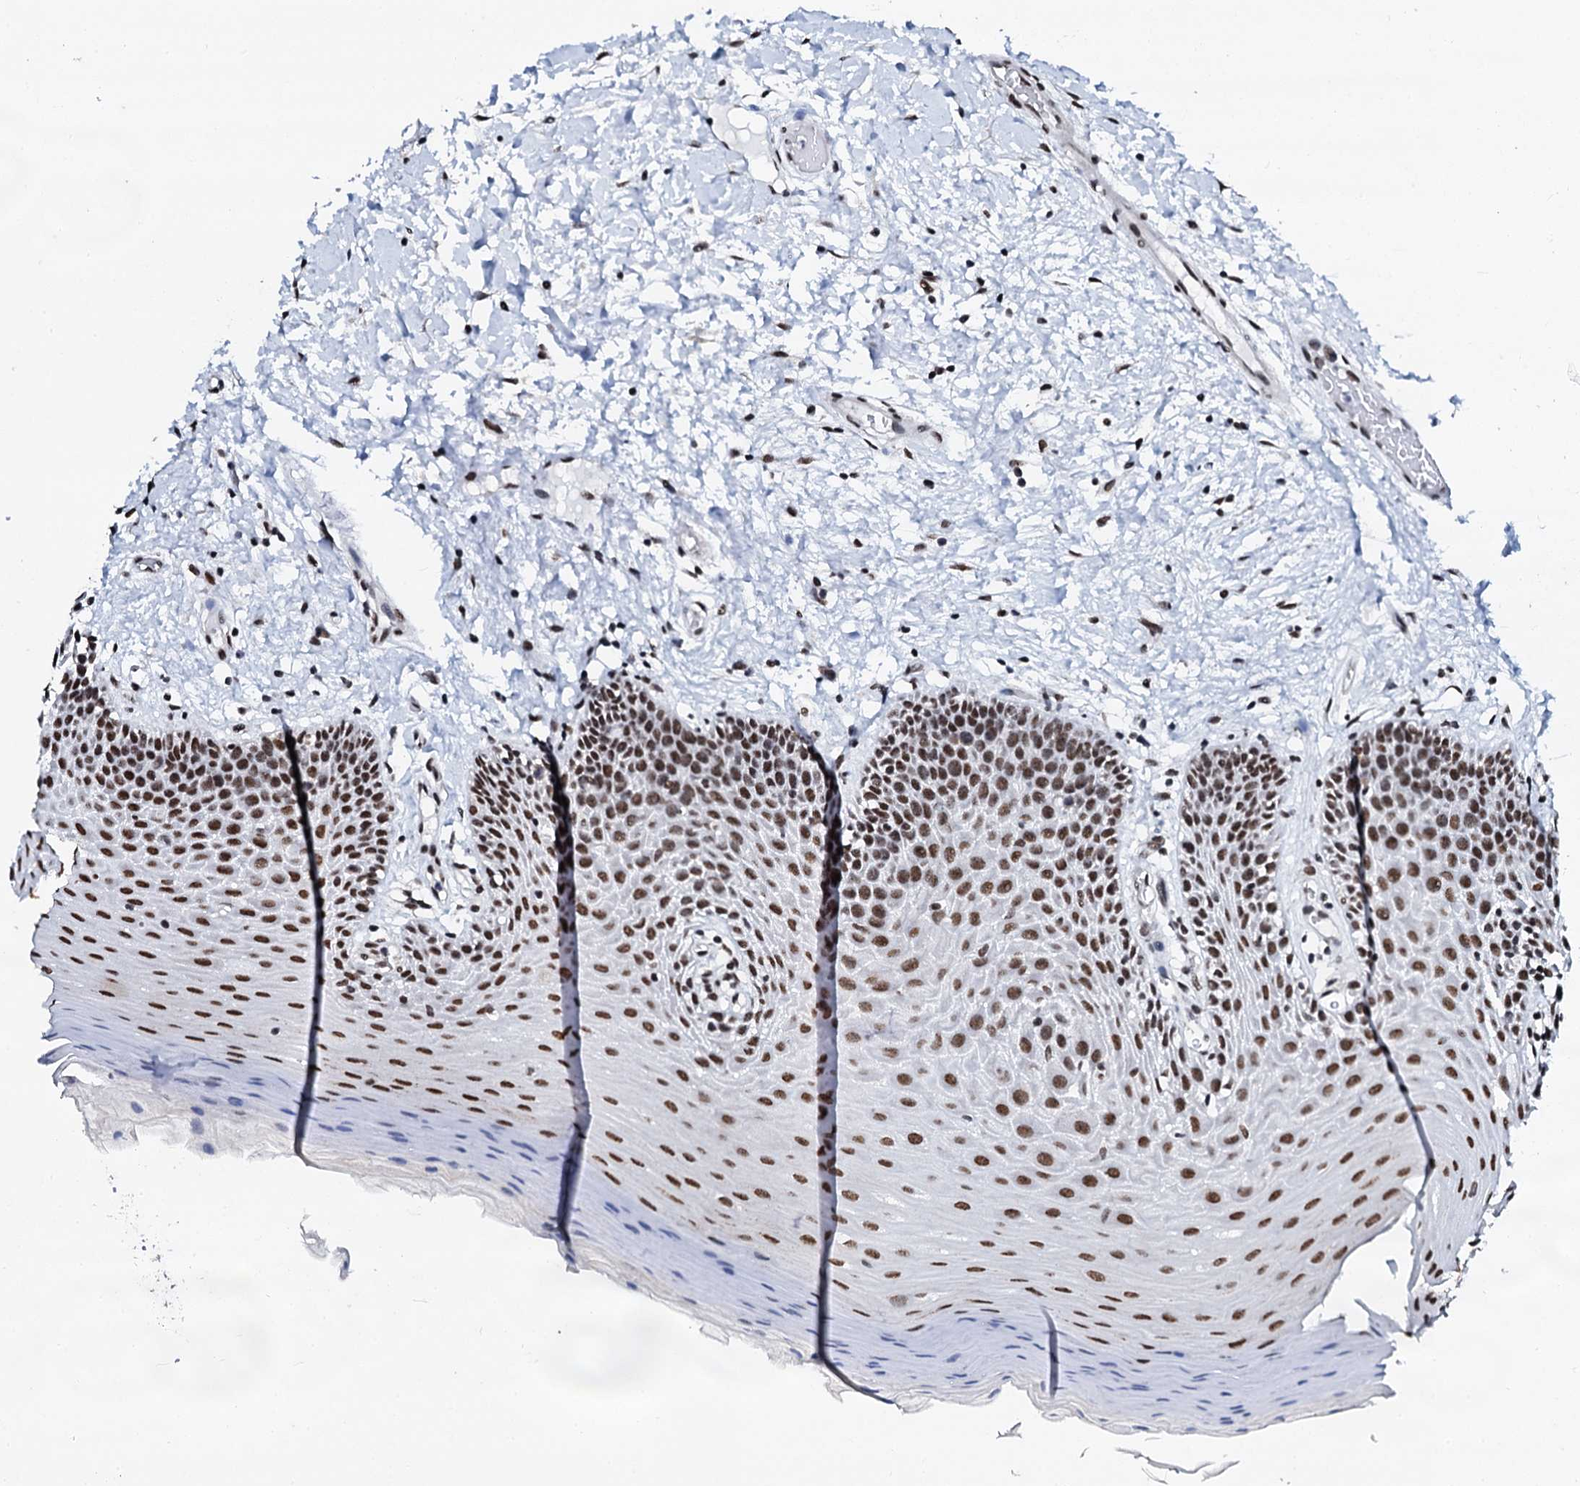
{"staining": {"intensity": "strong", "quantity": ">75%", "location": "nuclear"}, "tissue": "oral mucosa", "cell_type": "Squamous epithelial cells", "image_type": "normal", "snomed": [{"axis": "morphology", "description": "Normal tissue, NOS"}, {"axis": "topography", "description": "Oral tissue"}, {"axis": "topography", "description": "Tounge, NOS"}], "caption": "Immunohistochemical staining of benign oral mucosa displays high levels of strong nuclear staining in about >75% of squamous epithelial cells.", "gene": "SLTM", "patient": {"sex": "male", "age": 47}}